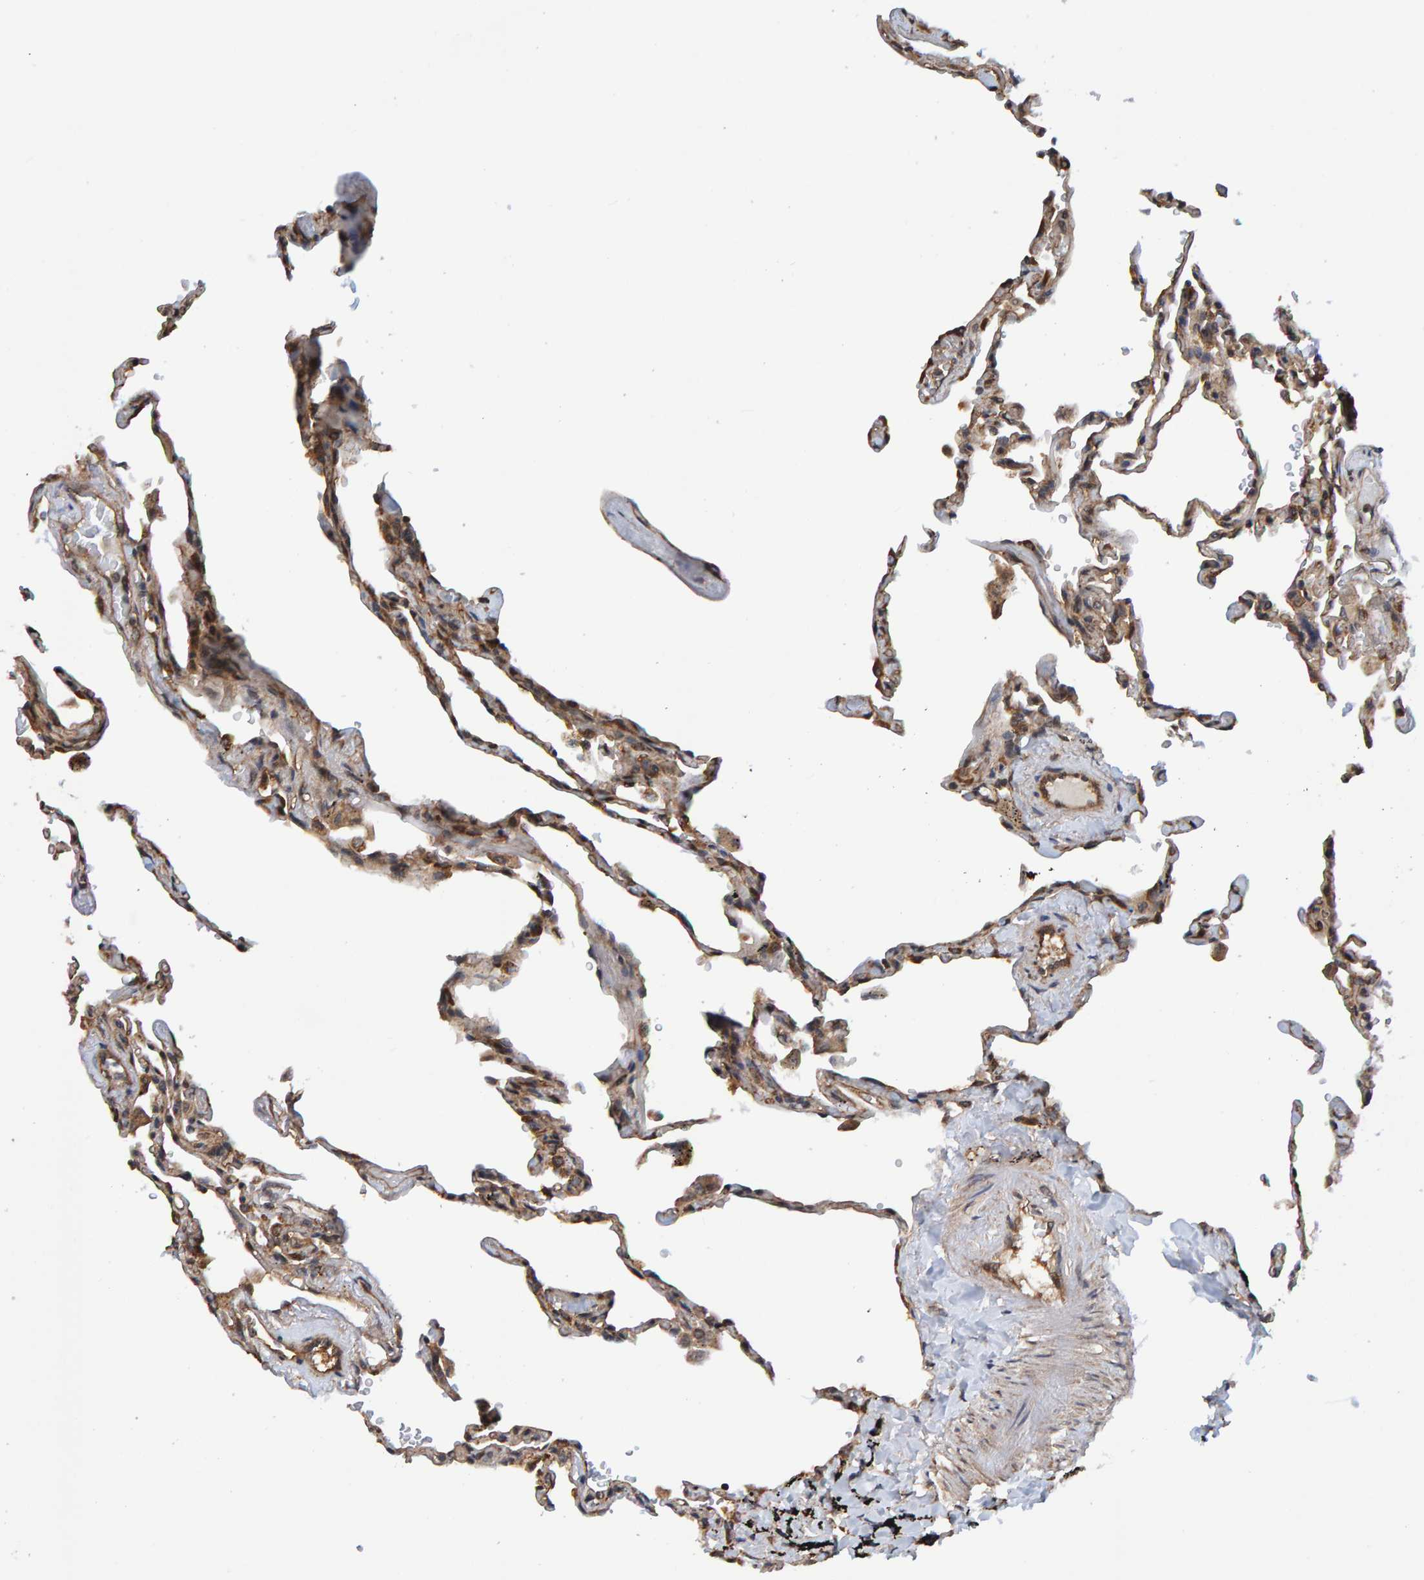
{"staining": {"intensity": "moderate", "quantity": ">75%", "location": "cytoplasmic/membranous"}, "tissue": "lung", "cell_type": "Alveolar cells", "image_type": "normal", "snomed": [{"axis": "morphology", "description": "Normal tissue, NOS"}, {"axis": "topography", "description": "Lung"}], "caption": "Immunohistochemical staining of benign lung demonstrates medium levels of moderate cytoplasmic/membranous expression in approximately >75% of alveolar cells.", "gene": "SCRN2", "patient": {"sex": "male", "age": 59}}